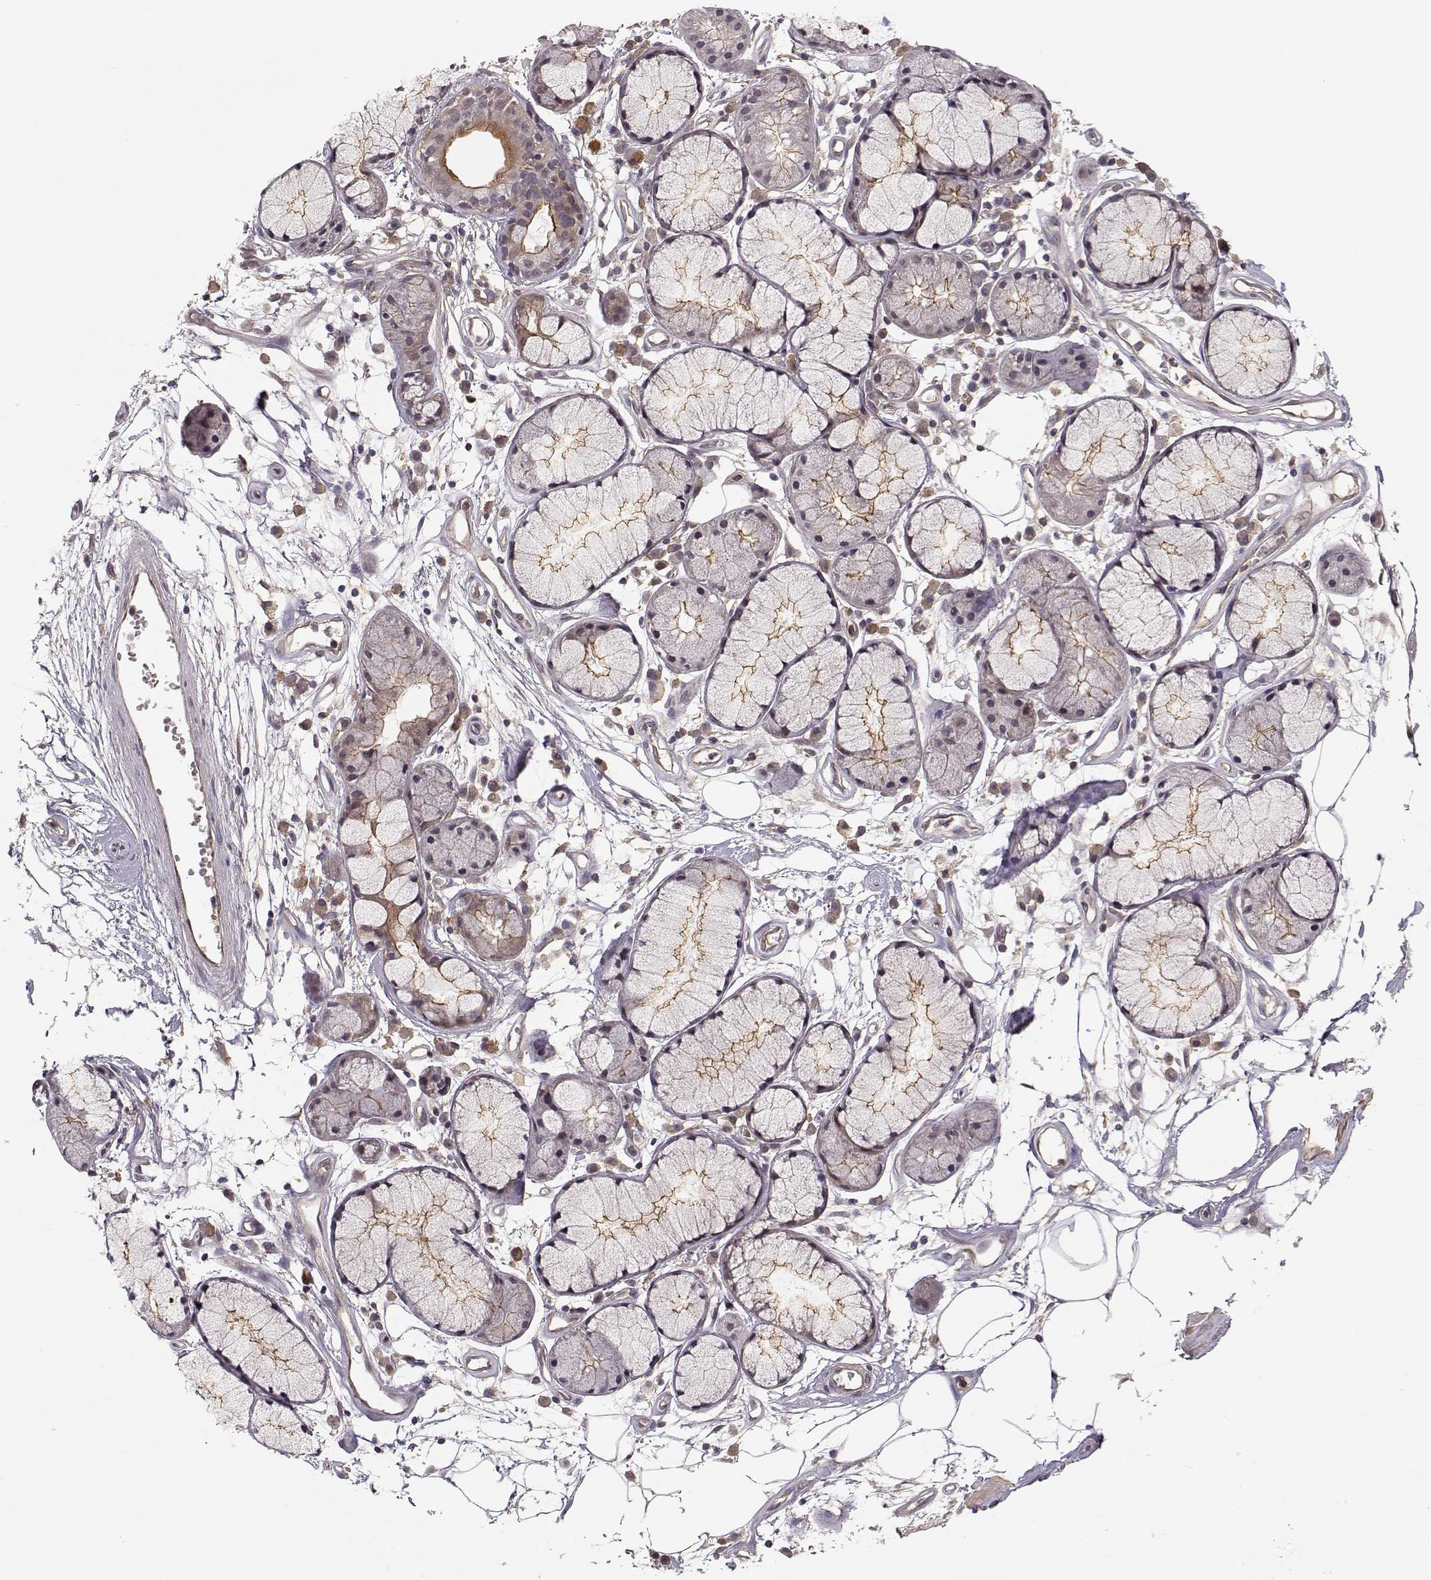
{"staining": {"intensity": "weak", "quantity": "25%-75%", "location": "cytoplasmic/membranous"}, "tissue": "soft tissue", "cell_type": "Fibroblasts", "image_type": "normal", "snomed": [{"axis": "morphology", "description": "Normal tissue, NOS"}, {"axis": "morphology", "description": "Squamous cell carcinoma, NOS"}, {"axis": "topography", "description": "Cartilage tissue"}, {"axis": "topography", "description": "Lung"}], "caption": "Normal soft tissue exhibits weak cytoplasmic/membranous positivity in approximately 25%-75% of fibroblasts (Stains: DAB (3,3'-diaminobenzidine) in brown, nuclei in blue, Microscopy: brightfield microscopy at high magnification)..", "gene": "PLEKHG3", "patient": {"sex": "male", "age": 66}}